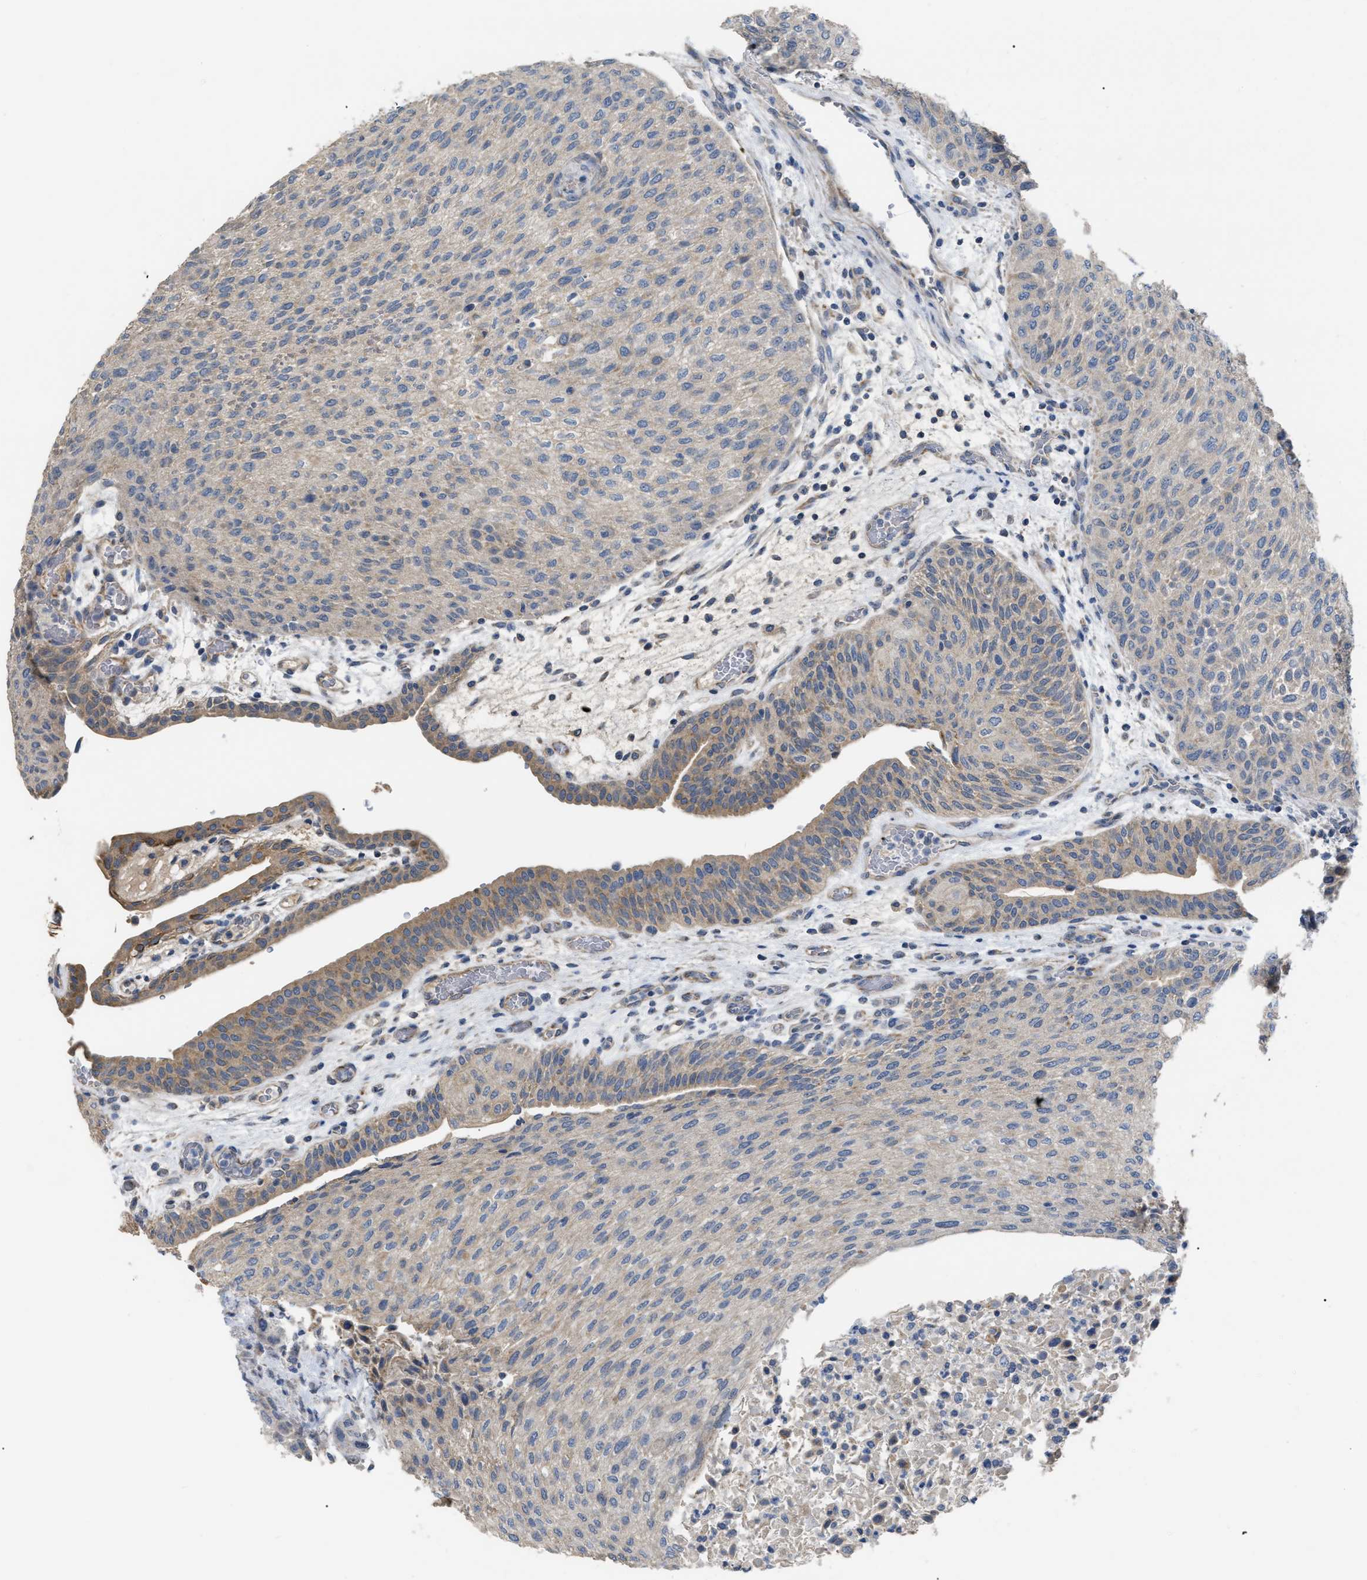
{"staining": {"intensity": "weak", "quantity": "<25%", "location": "cytoplasmic/membranous"}, "tissue": "urothelial cancer", "cell_type": "Tumor cells", "image_type": "cancer", "snomed": [{"axis": "morphology", "description": "Urothelial carcinoma, Low grade"}, {"axis": "morphology", "description": "Urothelial carcinoma, High grade"}, {"axis": "topography", "description": "Urinary bladder"}], "caption": "Immunohistochemistry (IHC) of urothelial cancer reveals no staining in tumor cells.", "gene": "DHX58", "patient": {"sex": "male", "age": 35}}